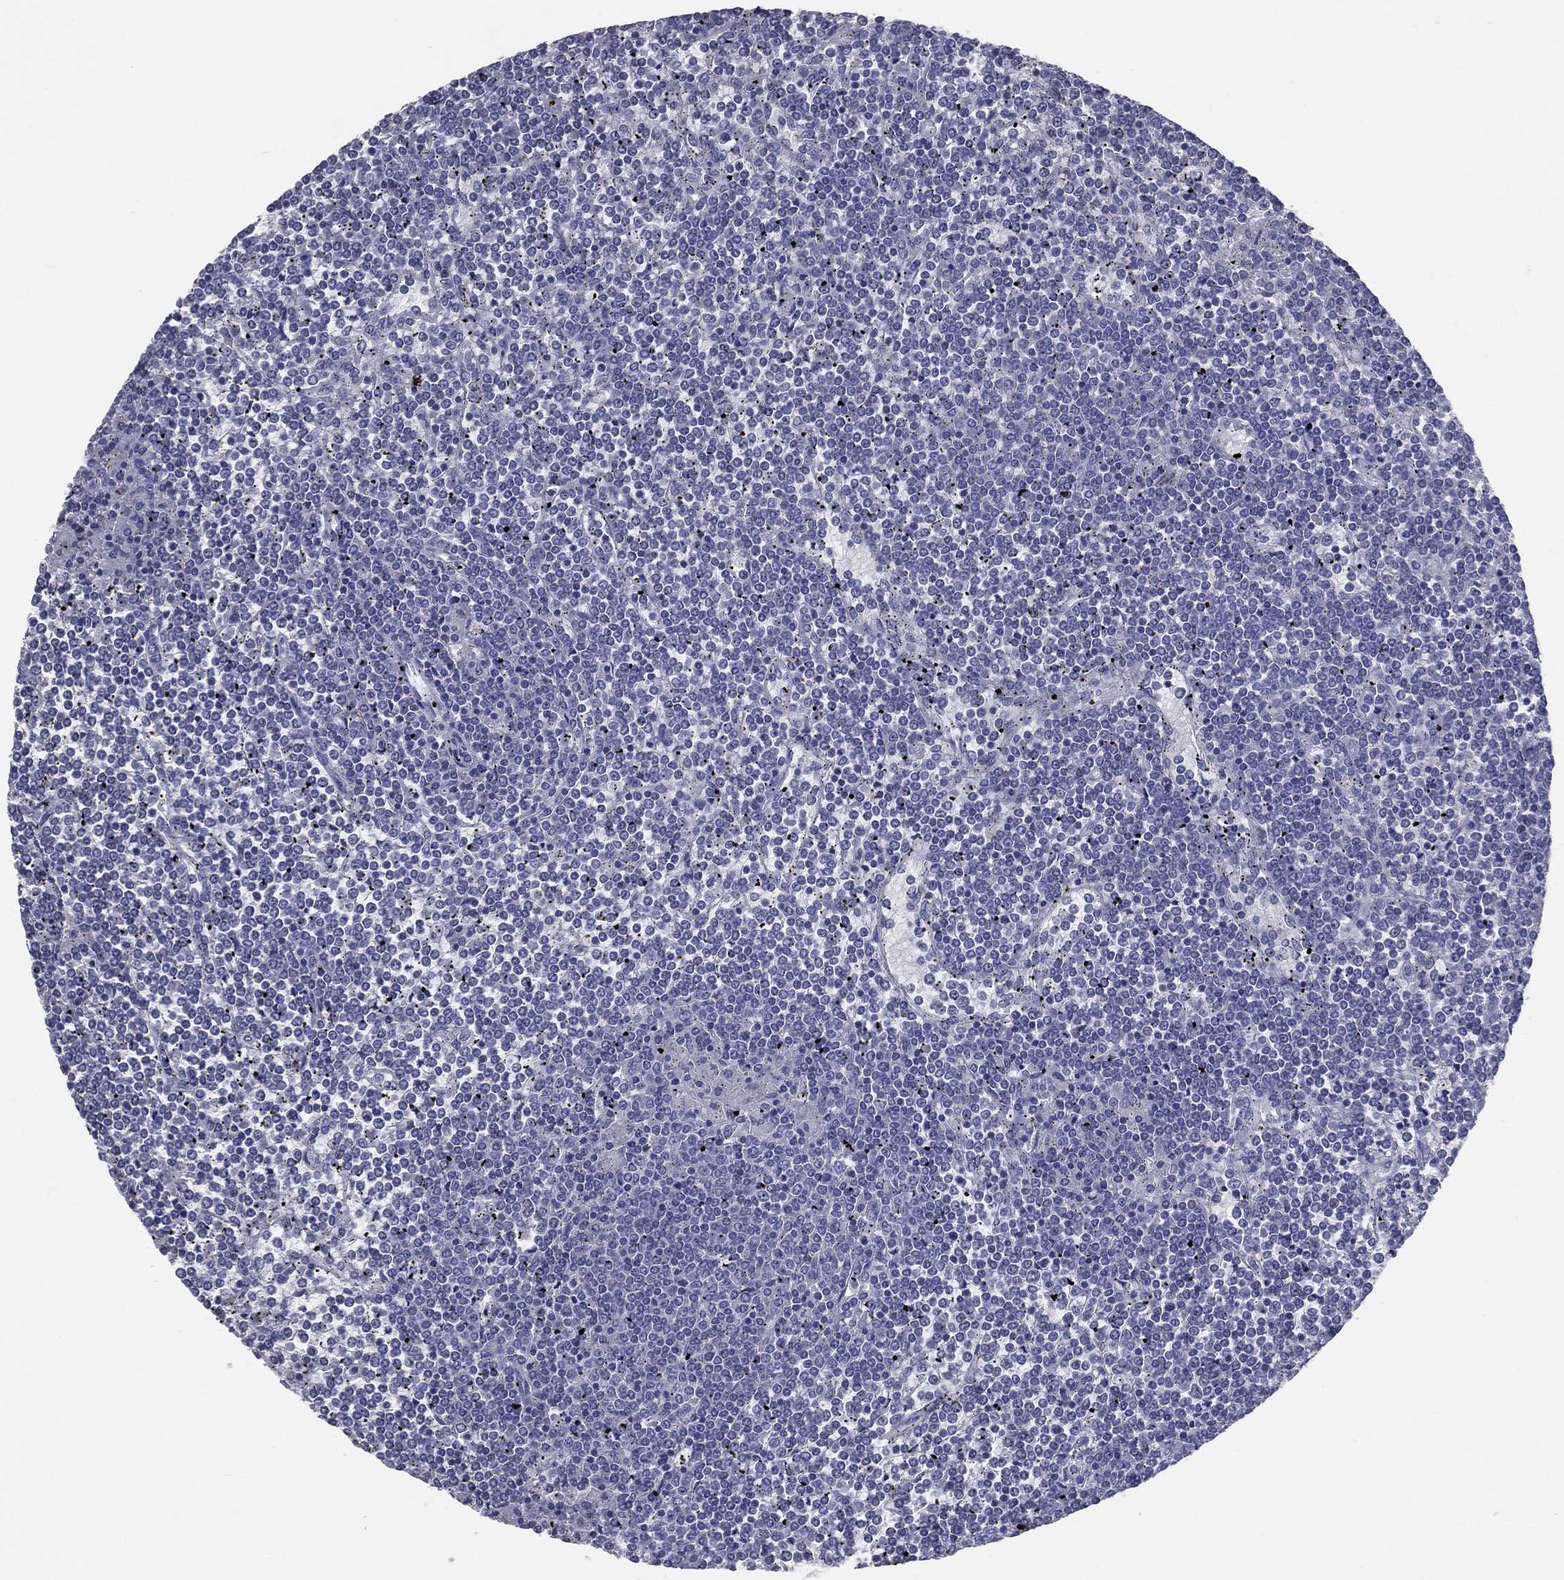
{"staining": {"intensity": "negative", "quantity": "none", "location": "none"}, "tissue": "lymphoma", "cell_type": "Tumor cells", "image_type": "cancer", "snomed": [{"axis": "morphology", "description": "Malignant lymphoma, non-Hodgkin's type, Low grade"}, {"axis": "topography", "description": "Spleen"}], "caption": "A photomicrograph of human lymphoma is negative for staining in tumor cells. The staining was performed using DAB (3,3'-diaminobenzidine) to visualize the protein expression in brown, while the nuclei were stained in blue with hematoxylin (Magnification: 20x).", "gene": "TFPI2", "patient": {"sex": "female", "age": 19}}